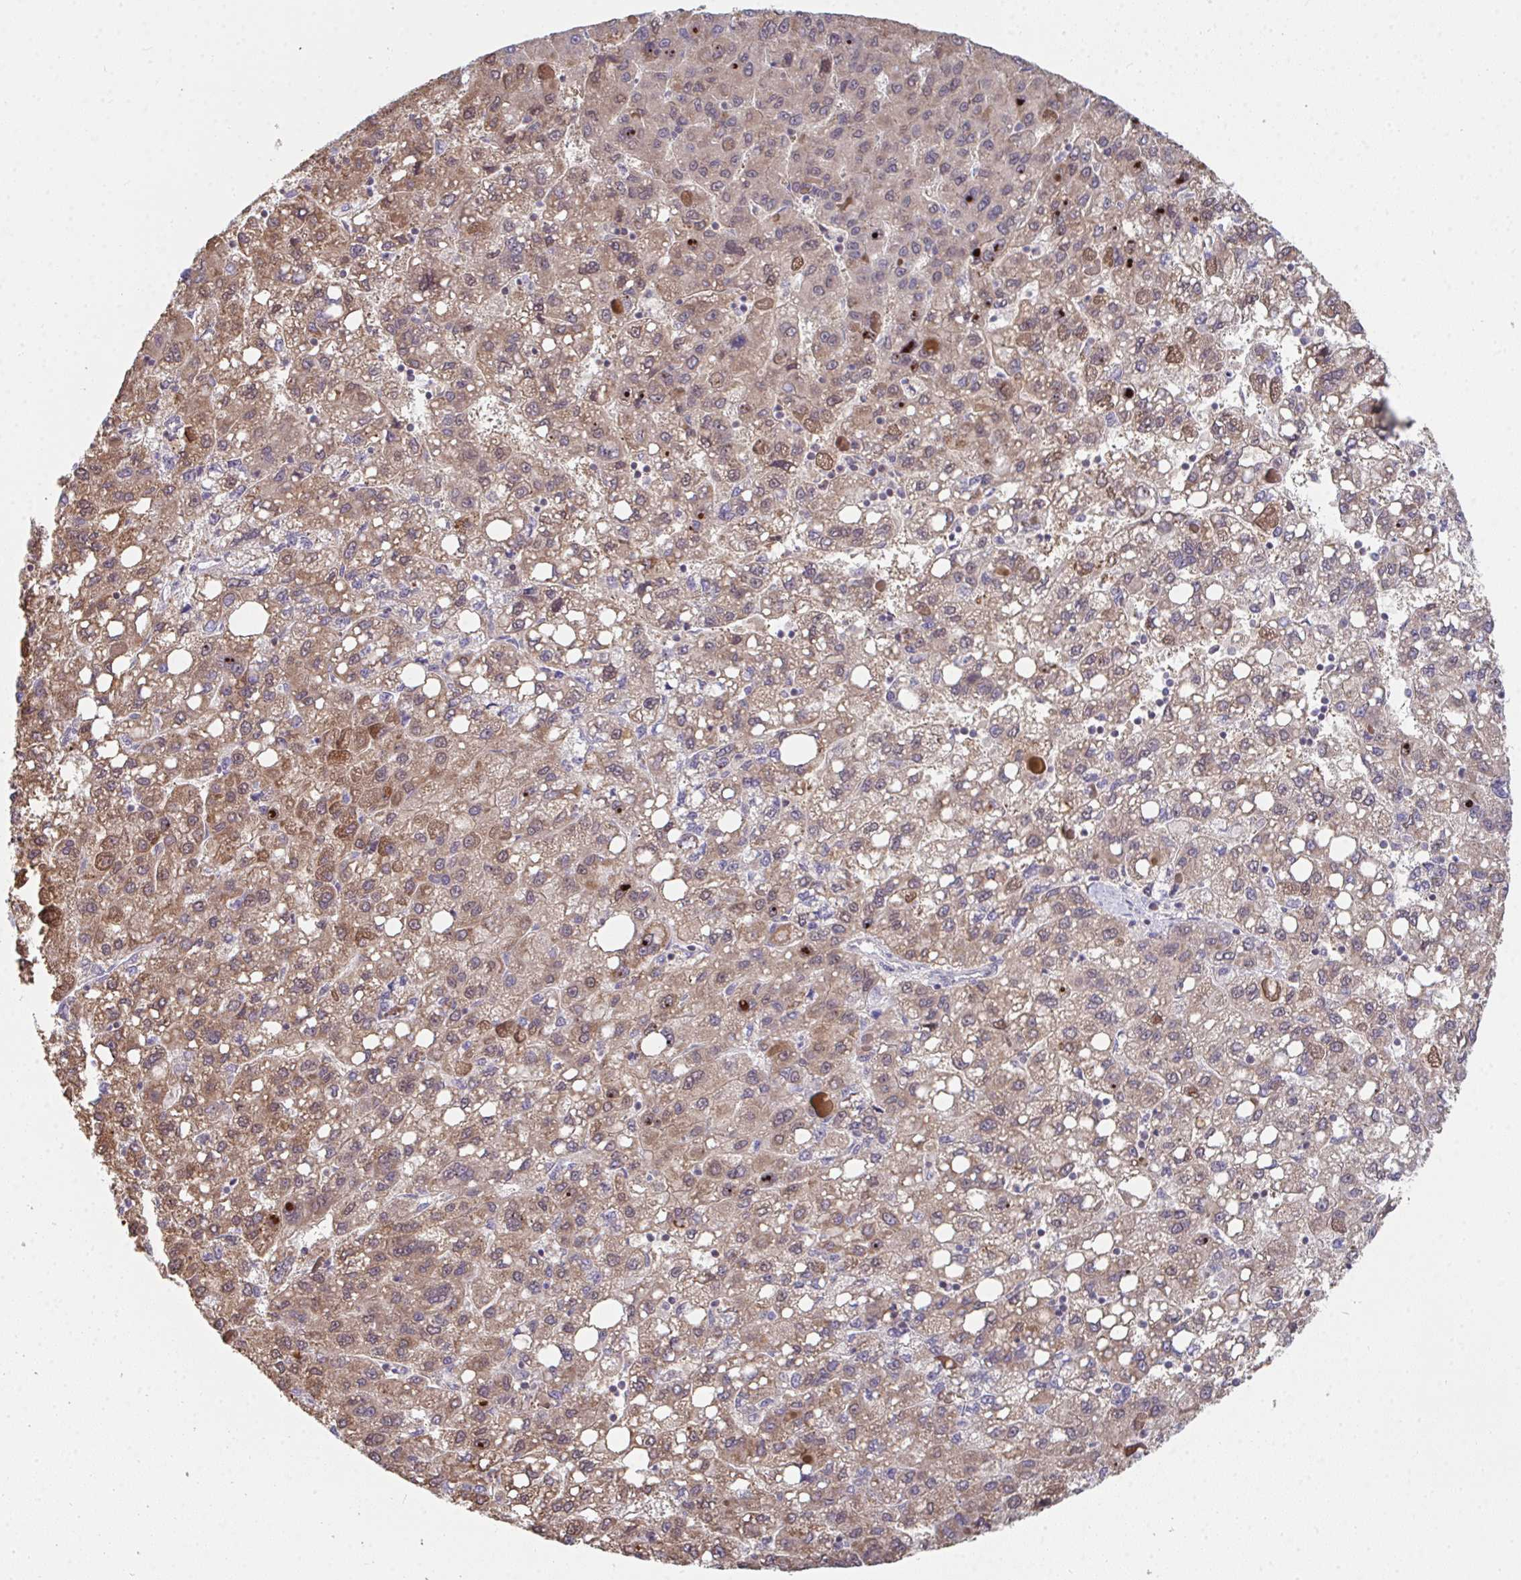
{"staining": {"intensity": "moderate", "quantity": ">75%", "location": "cytoplasmic/membranous"}, "tissue": "liver cancer", "cell_type": "Tumor cells", "image_type": "cancer", "snomed": [{"axis": "morphology", "description": "Carcinoma, Hepatocellular, NOS"}, {"axis": "topography", "description": "Liver"}], "caption": "Tumor cells show medium levels of moderate cytoplasmic/membranous staining in about >75% of cells in human liver cancer (hepatocellular carcinoma). (Brightfield microscopy of DAB IHC at high magnification).", "gene": "EIF1AD", "patient": {"sex": "female", "age": 82}}